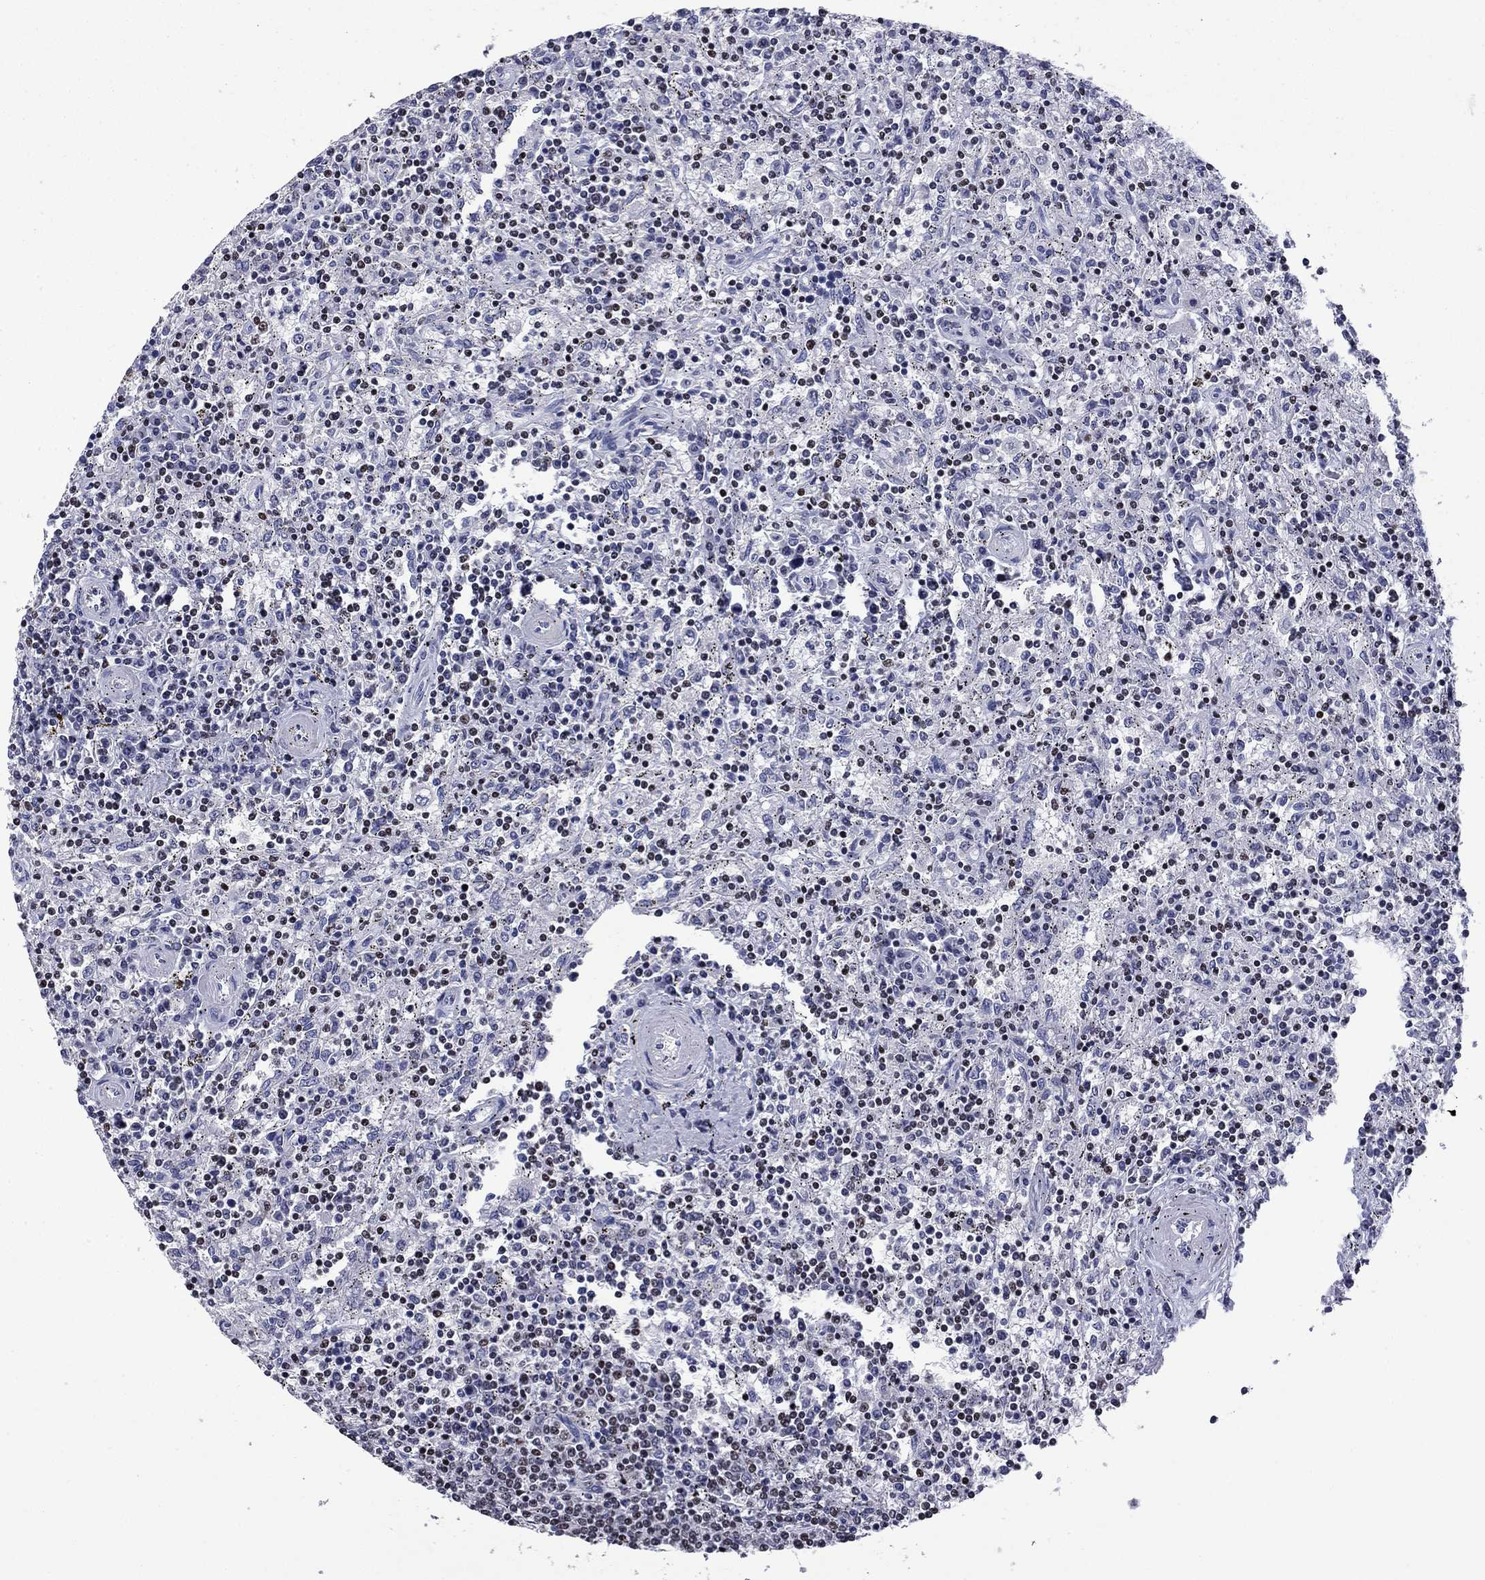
{"staining": {"intensity": "strong", "quantity": "25%-75%", "location": "nuclear"}, "tissue": "lymphoma", "cell_type": "Tumor cells", "image_type": "cancer", "snomed": [{"axis": "morphology", "description": "Malignant lymphoma, non-Hodgkin's type, Low grade"}, {"axis": "topography", "description": "Spleen"}], "caption": "Protein expression analysis of lymphoma shows strong nuclear expression in approximately 25%-75% of tumor cells. (Brightfield microscopy of DAB IHC at high magnification).", "gene": "IKZF3", "patient": {"sex": "male", "age": 62}}